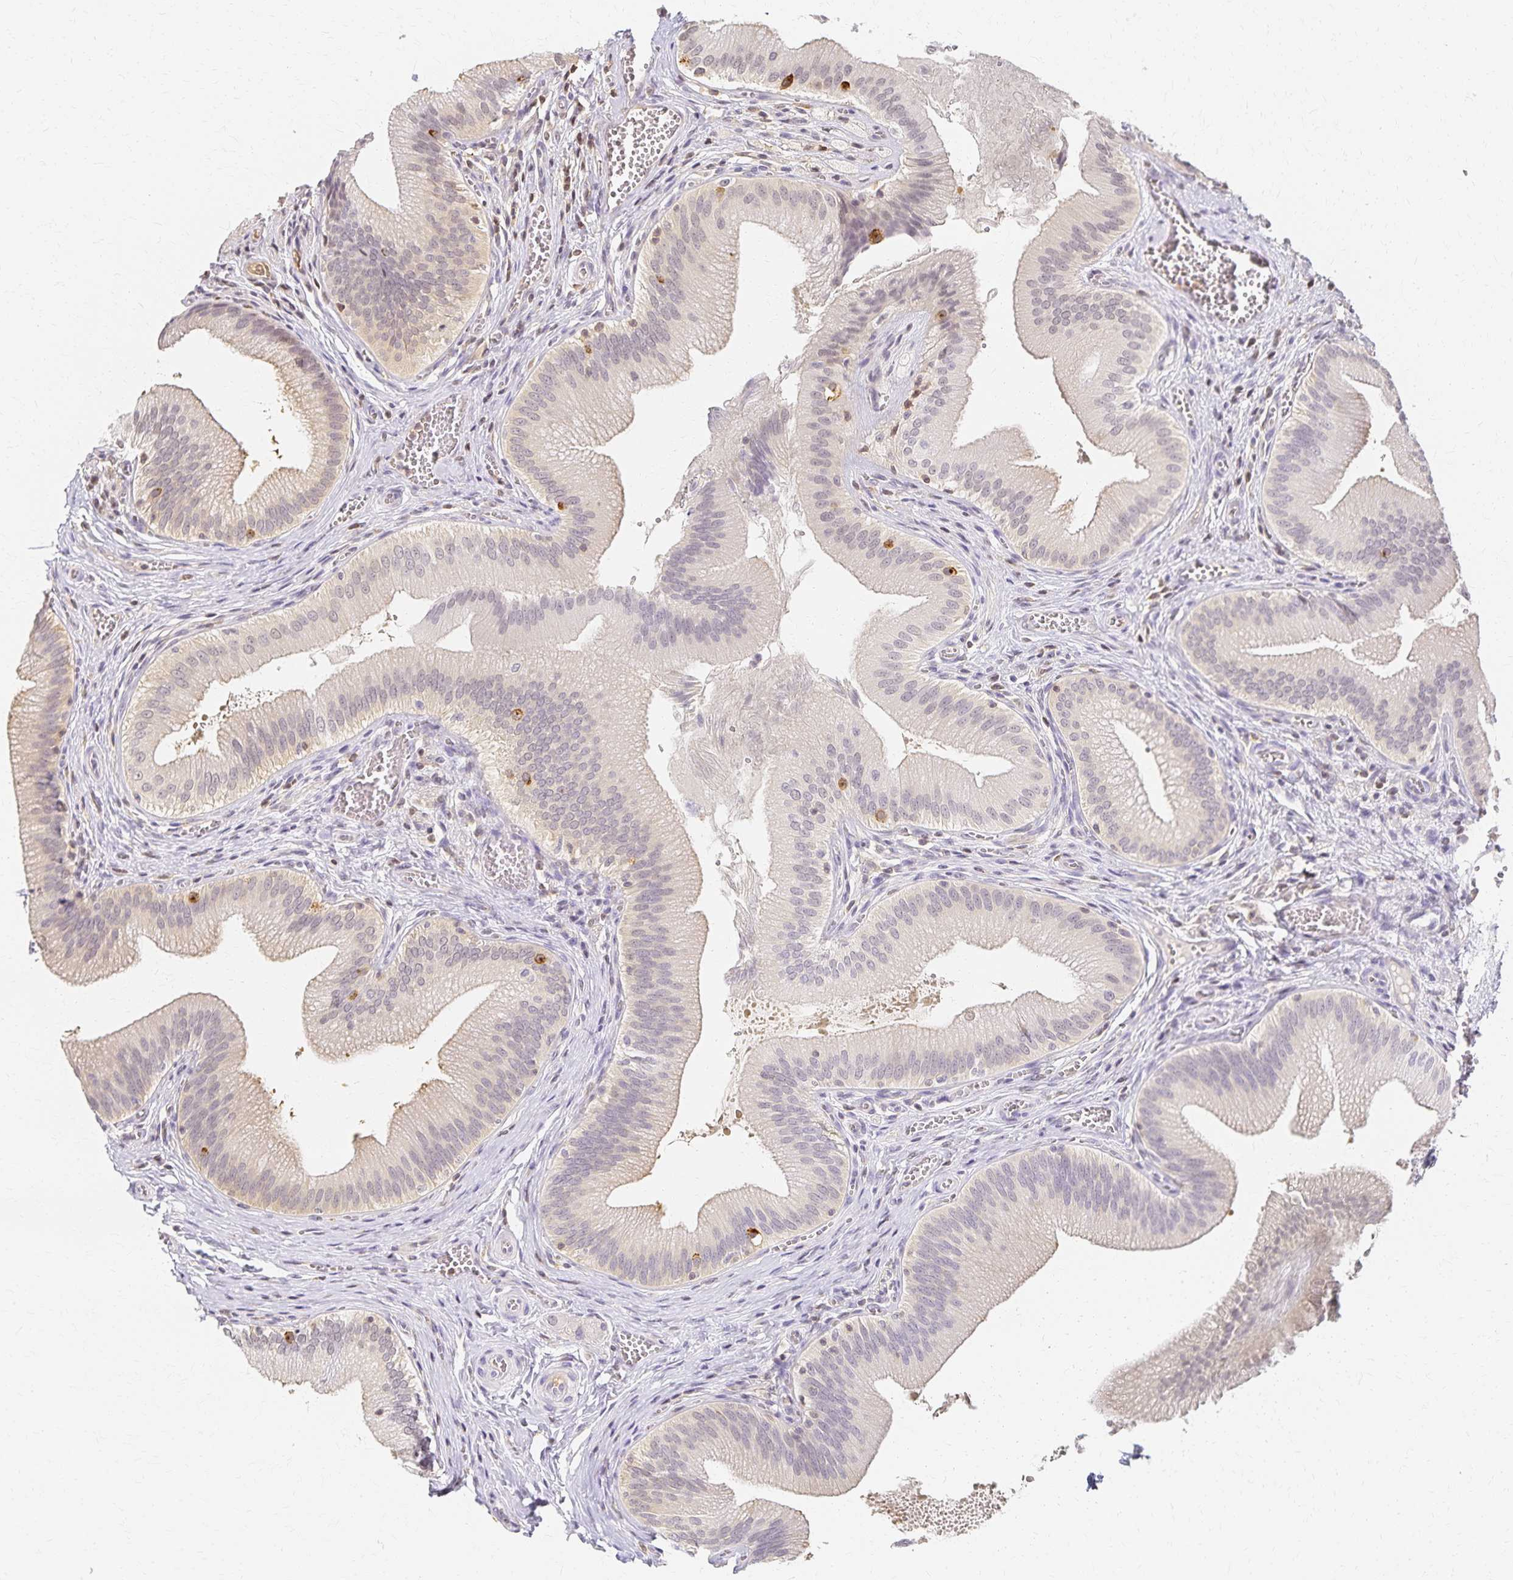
{"staining": {"intensity": "weak", "quantity": "<25%", "location": "cytoplasmic/membranous,nuclear"}, "tissue": "gallbladder", "cell_type": "Glandular cells", "image_type": "normal", "snomed": [{"axis": "morphology", "description": "Normal tissue, NOS"}, {"axis": "topography", "description": "Gallbladder"}], "caption": "Micrograph shows no protein positivity in glandular cells of unremarkable gallbladder. Nuclei are stained in blue.", "gene": "AZGP1", "patient": {"sex": "male", "age": 17}}